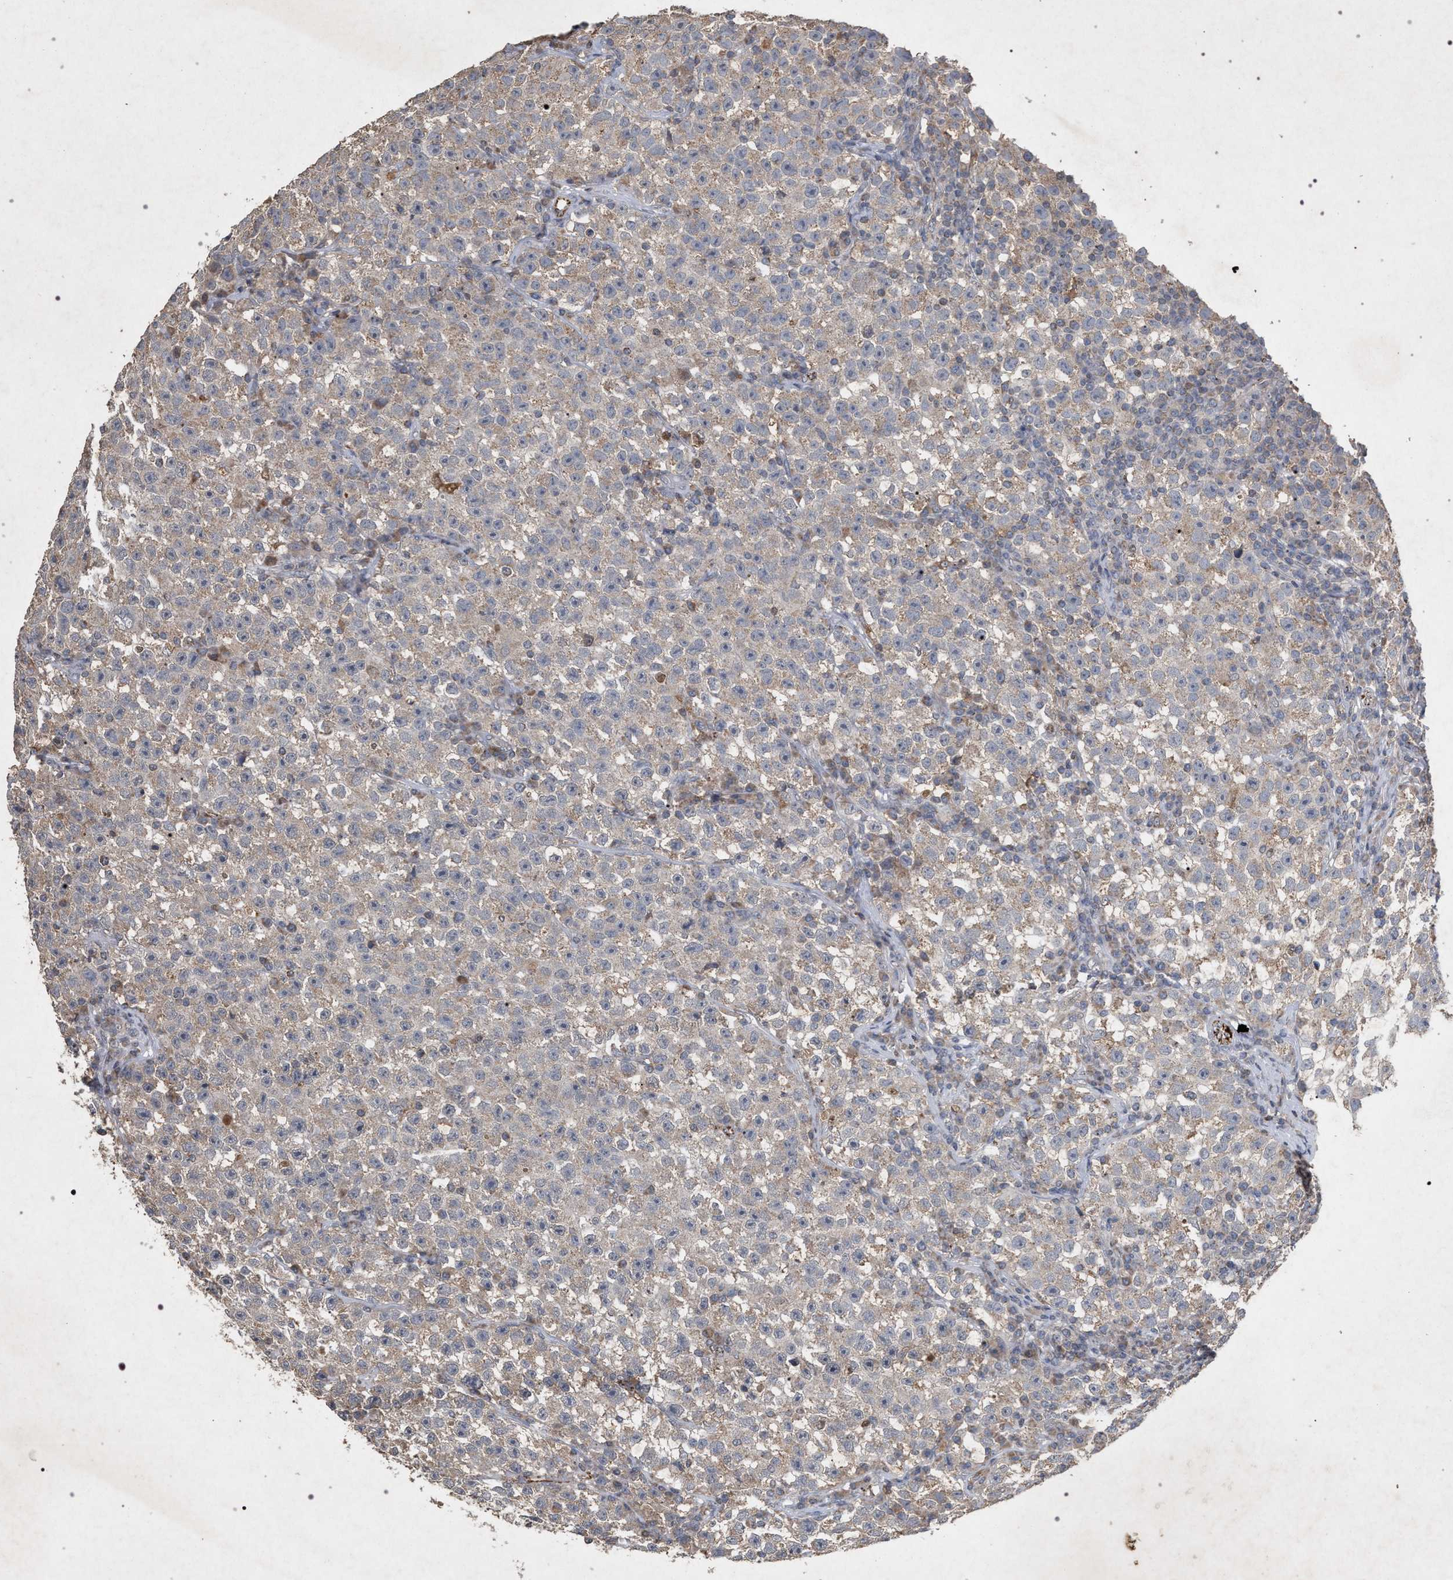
{"staining": {"intensity": "negative", "quantity": "none", "location": "none"}, "tissue": "testis cancer", "cell_type": "Tumor cells", "image_type": "cancer", "snomed": [{"axis": "morphology", "description": "Seminoma, NOS"}, {"axis": "topography", "description": "Testis"}], "caption": "An image of human testis seminoma is negative for staining in tumor cells.", "gene": "PKD2L1", "patient": {"sex": "male", "age": 22}}